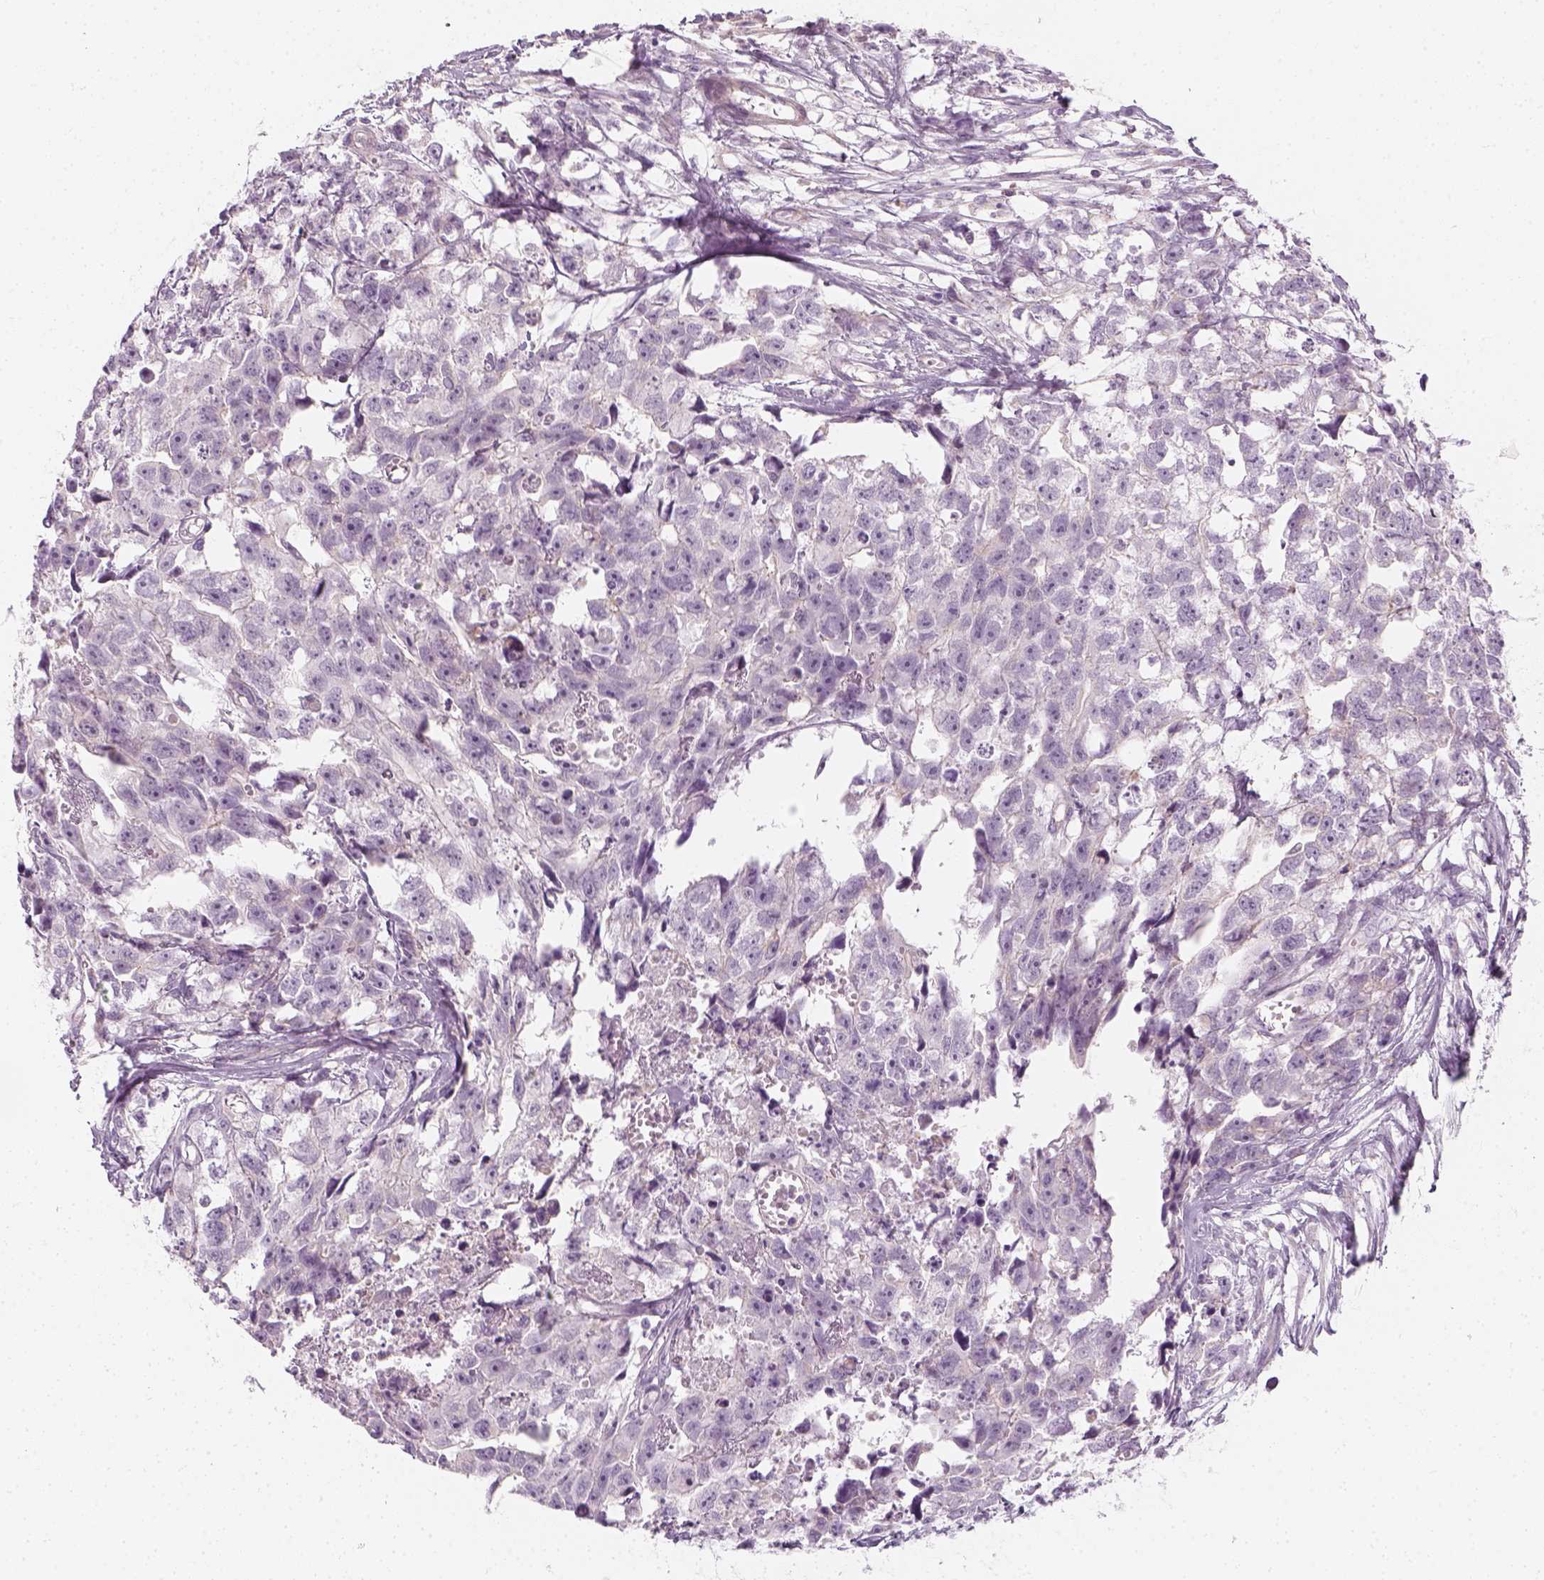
{"staining": {"intensity": "negative", "quantity": "none", "location": "none"}, "tissue": "testis cancer", "cell_type": "Tumor cells", "image_type": "cancer", "snomed": [{"axis": "morphology", "description": "Carcinoma, Embryonal, NOS"}, {"axis": "morphology", "description": "Teratoma, malignant, NOS"}, {"axis": "topography", "description": "Testis"}], "caption": "High power microscopy histopathology image of an immunohistochemistry photomicrograph of testis embryonal carcinoma, revealing no significant positivity in tumor cells.", "gene": "PRAME", "patient": {"sex": "male", "age": 44}}